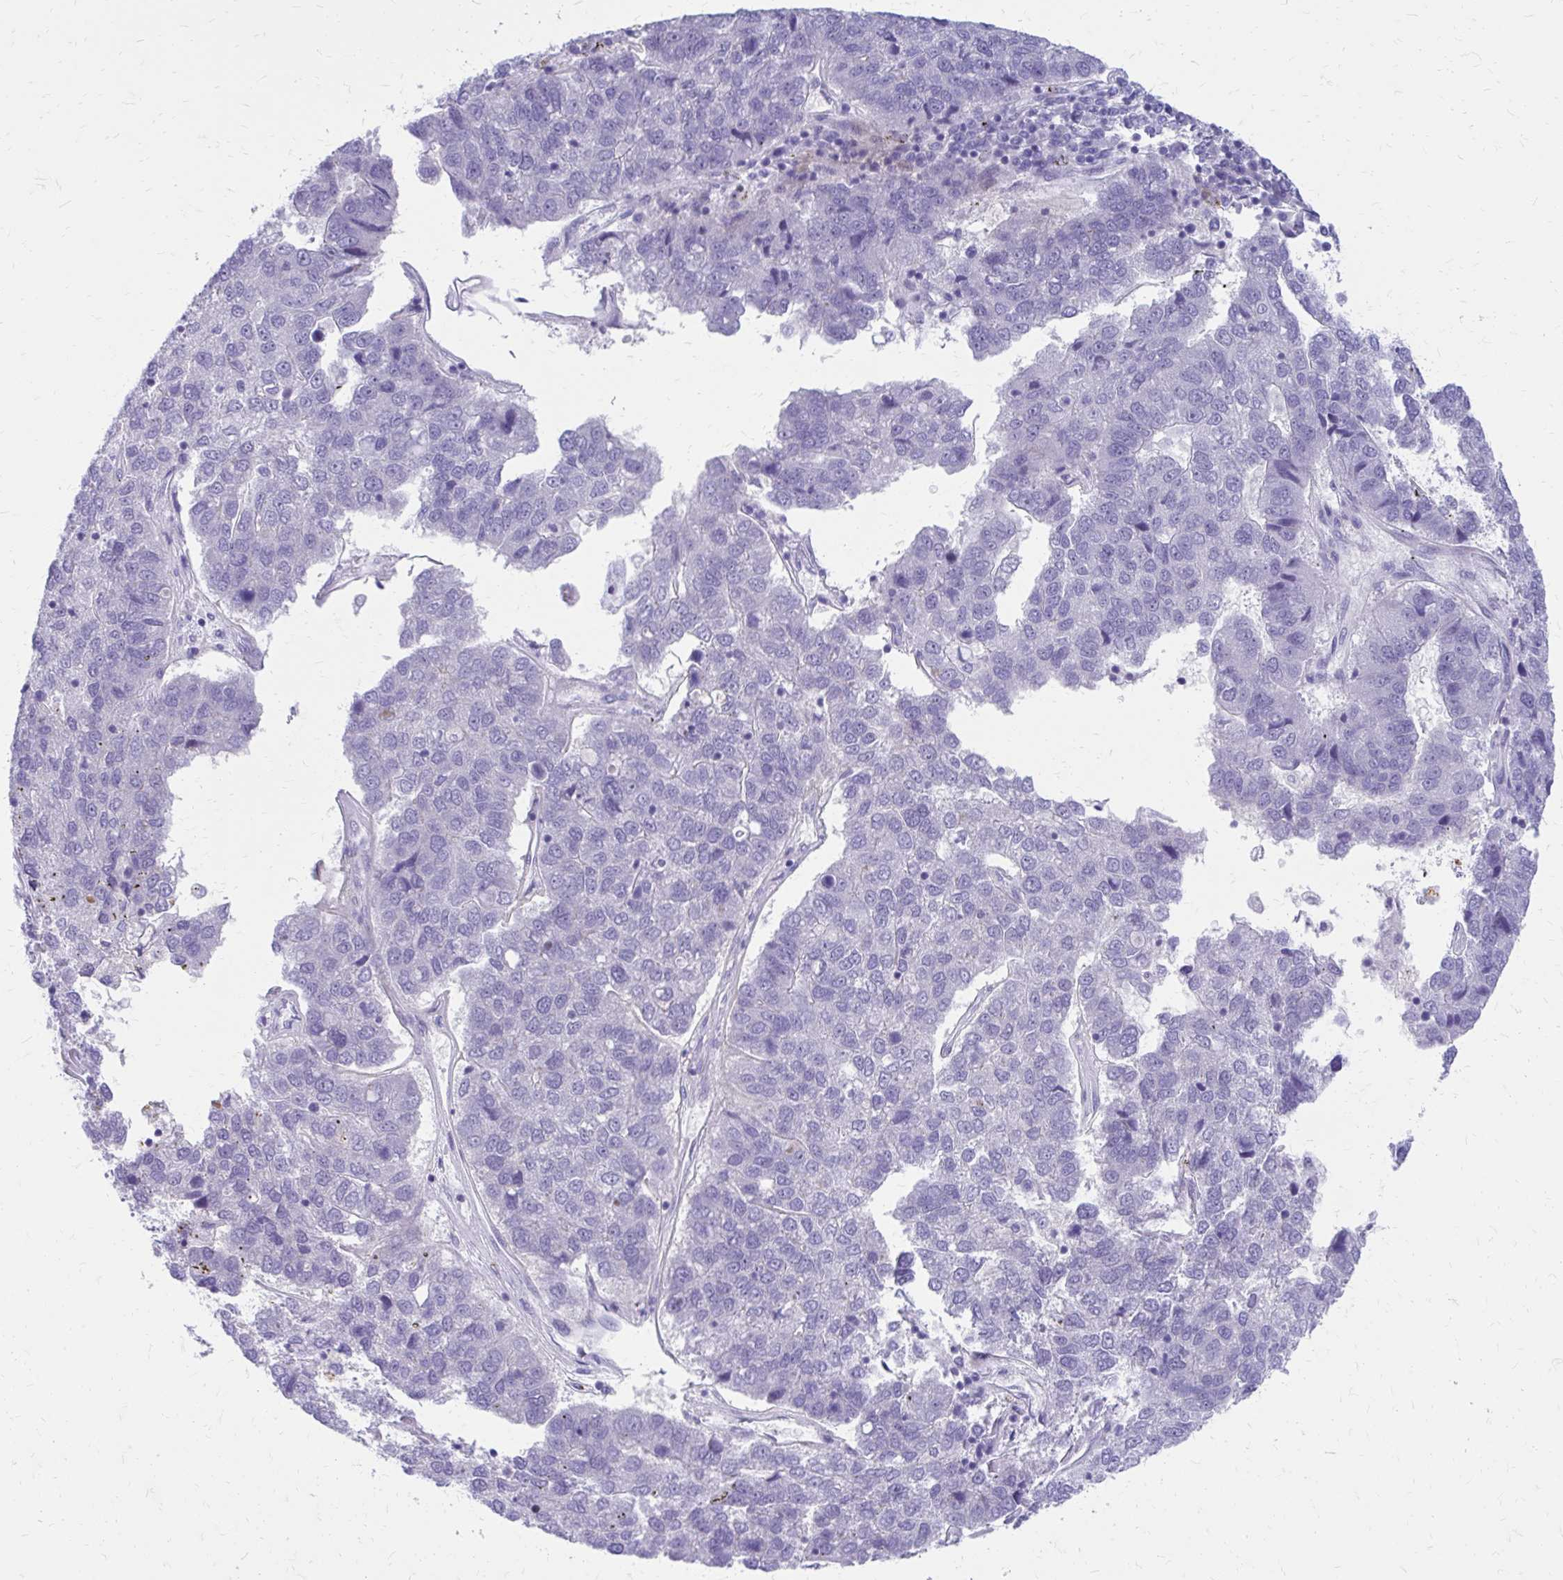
{"staining": {"intensity": "negative", "quantity": "none", "location": "none"}, "tissue": "pancreatic cancer", "cell_type": "Tumor cells", "image_type": "cancer", "snomed": [{"axis": "morphology", "description": "Adenocarcinoma, NOS"}, {"axis": "topography", "description": "Pancreas"}], "caption": "IHC micrograph of neoplastic tissue: human pancreatic cancer stained with DAB (3,3'-diaminobenzidine) exhibits no significant protein staining in tumor cells.", "gene": "LCN15", "patient": {"sex": "female", "age": 61}}